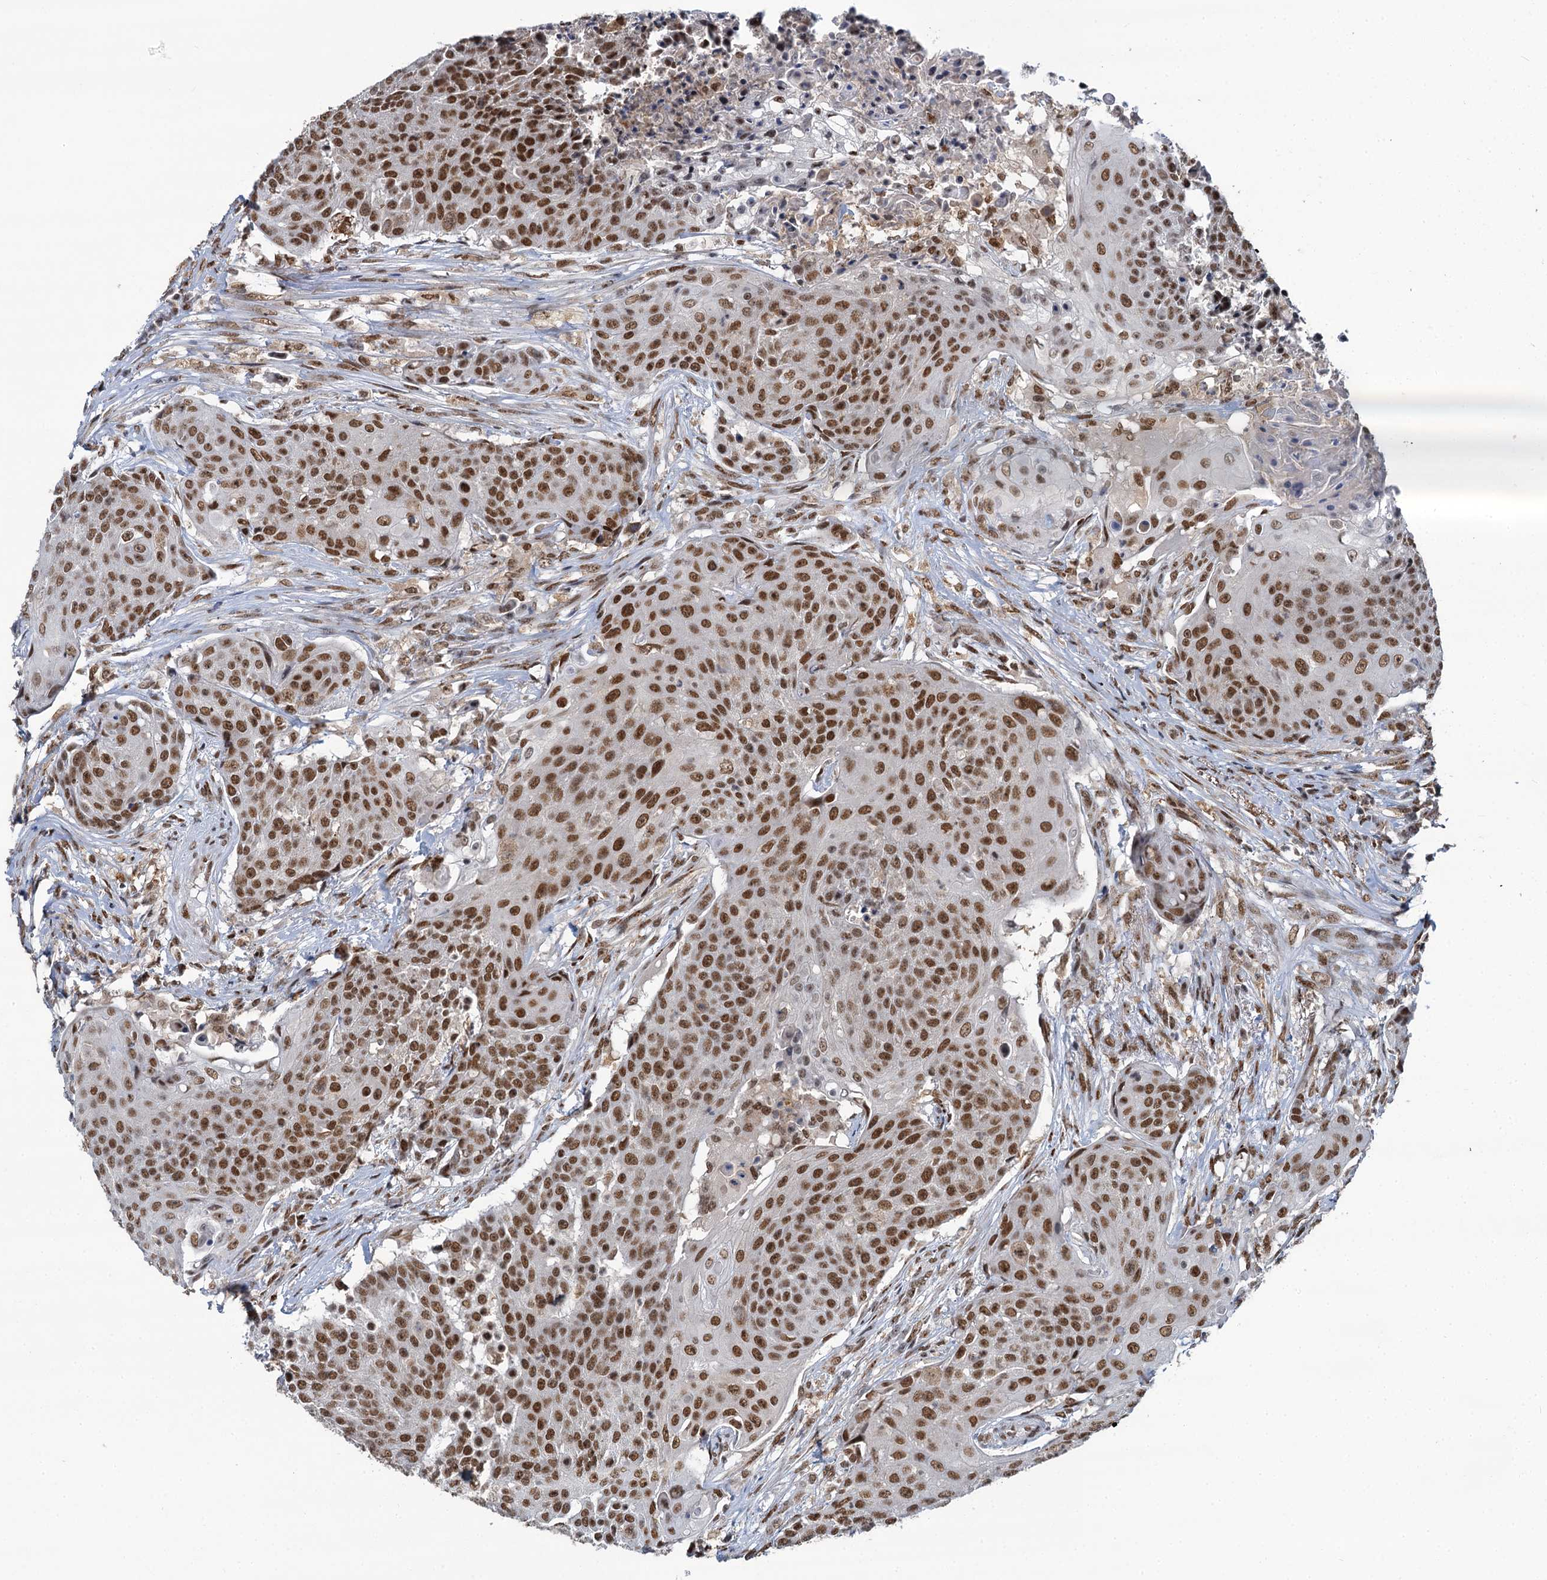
{"staining": {"intensity": "moderate", "quantity": ">75%", "location": "nuclear"}, "tissue": "urothelial cancer", "cell_type": "Tumor cells", "image_type": "cancer", "snomed": [{"axis": "morphology", "description": "Urothelial carcinoma, High grade"}, {"axis": "topography", "description": "Urinary bladder"}], "caption": "There is medium levels of moderate nuclear positivity in tumor cells of urothelial cancer, as demonstrated by immunohistochemical staining (brown color).", "gene": "PPHLN1", "patient": {"sex": "female", "age": 63}}